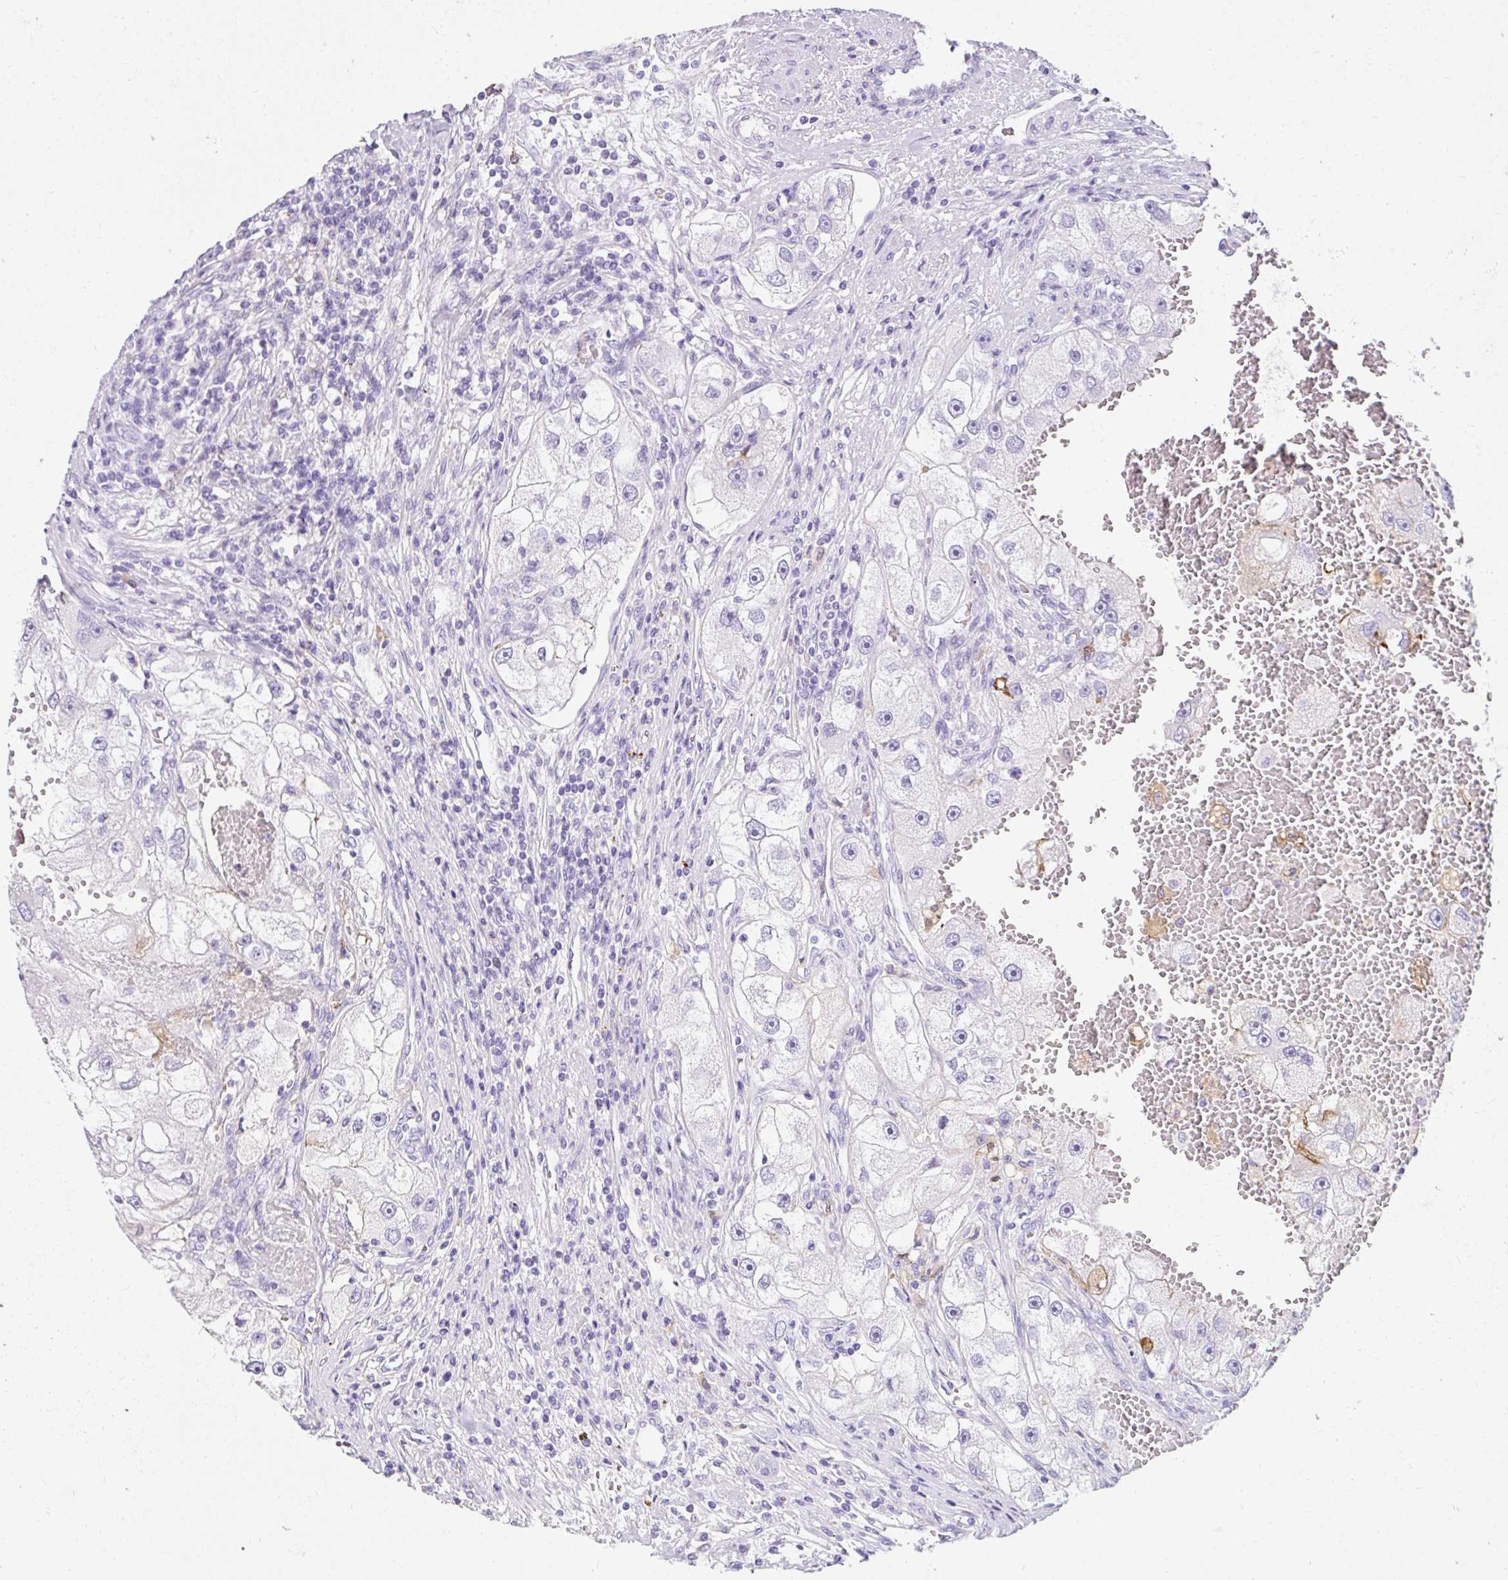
{"staining": {"intensity": "negative", "quantity": "none", "location": "none"}, "tissue": "renal cancer", "cell_type": "Tumor cells", "image_type": "cancer", "snomed": [{"axis": "morphology", "description": "Adenocarcinoma, NOS"}, {"axis": "topography", "description": "Kidney"}], "caption": "Immunohistochemistry (IHC) of renal cancer (adenocarcinoma) exhibits no expression in tumor cells.", "gene": "APOC4-APOC2", "patient": {"sex": "male", "age": 63}}